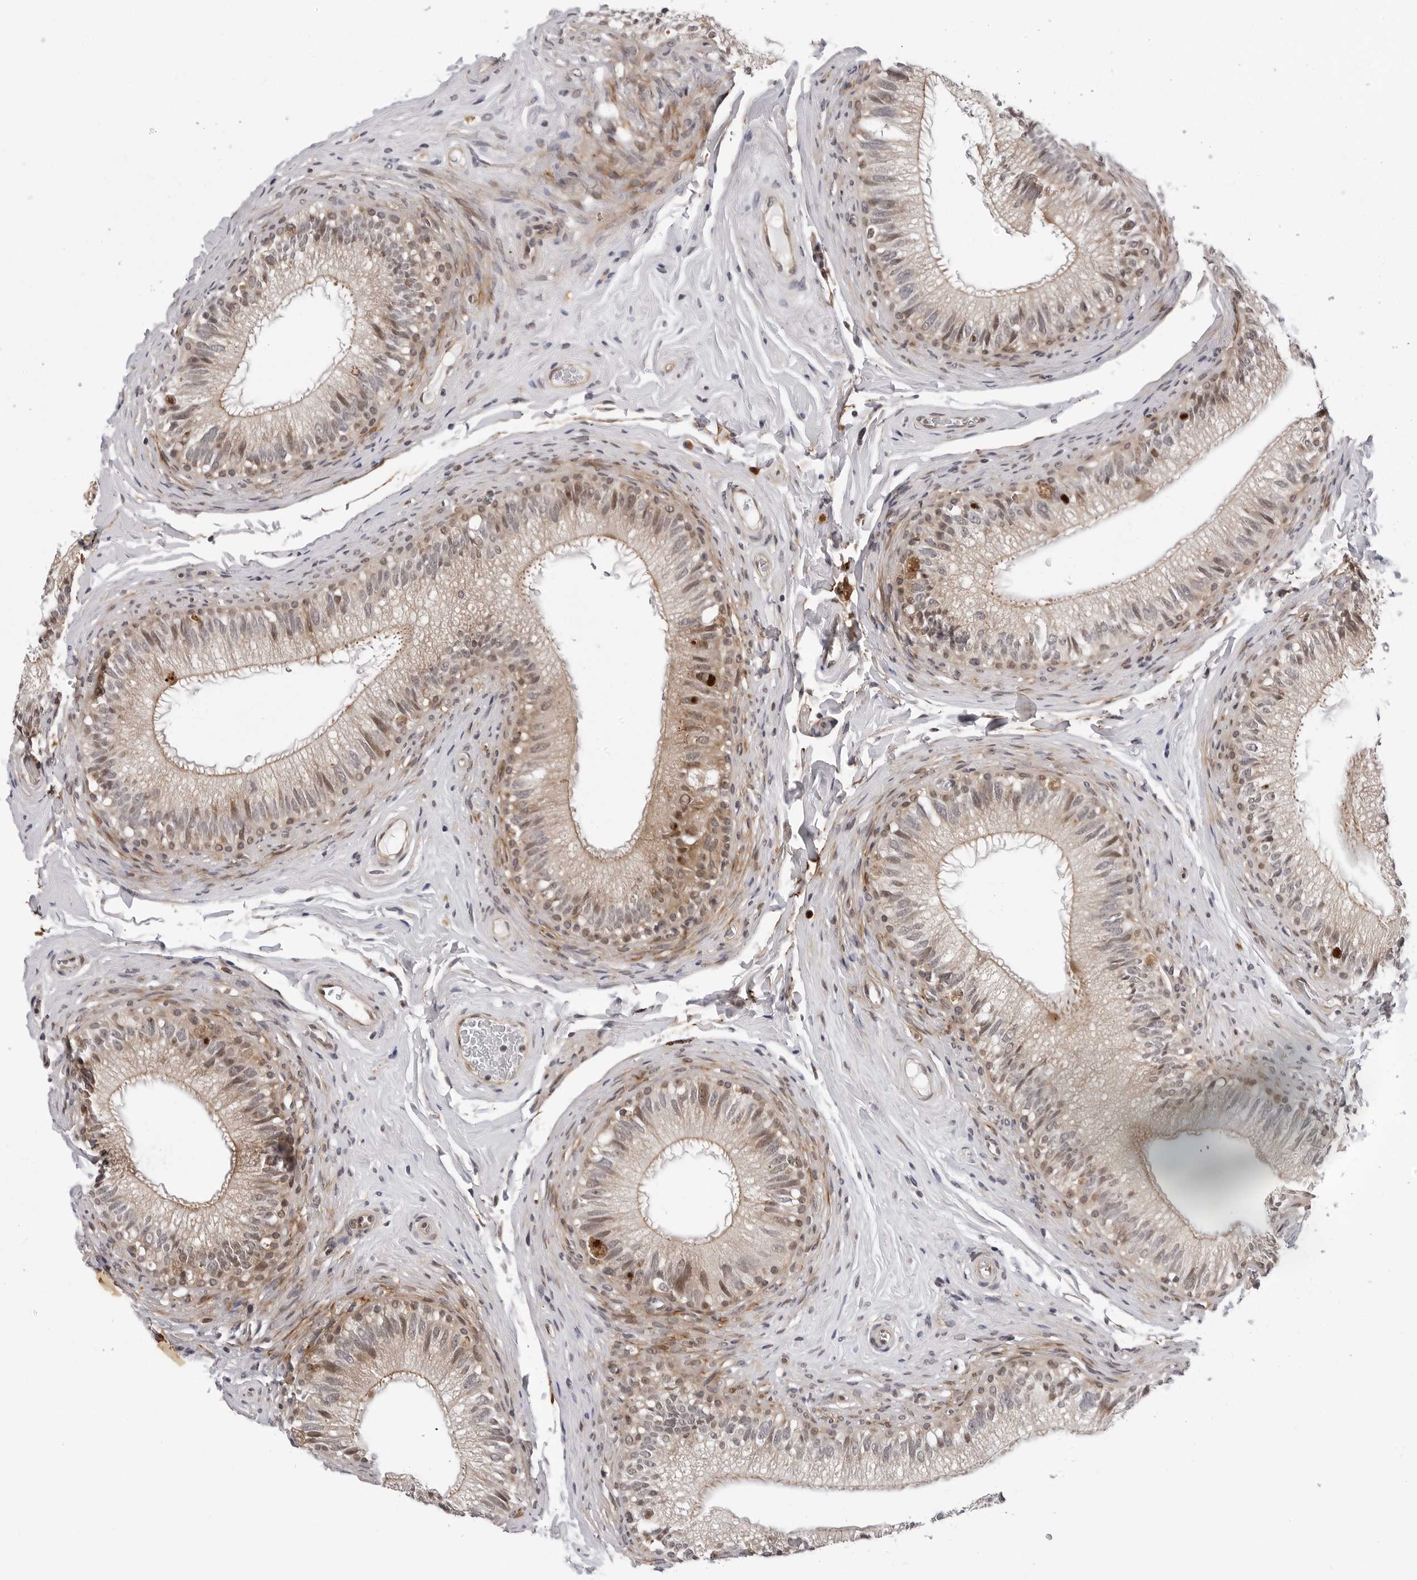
{"staining": {"intensity": "weak", "quantity": ">75%", "location": "cytoplasmic/membranous,nuclear"}, "tissue": "epididymis", "cell_type": "Glandular cells", "image_type": "normal", "snomed": [{"axis": "morphology", "description": "Normal tissue, NOS"}, {"axis": "topography", "description": "Epididymis"}], "caption": "Brown immunohistochemical staining in benign epididymis exhibits weak cytoplasmic/membranous,nuclear expression in approximately >75% of glandular cells. Nuclei are stained in blue.", "gene": "KIAA1614", "patient": {"sex": "male", "age": 49}}